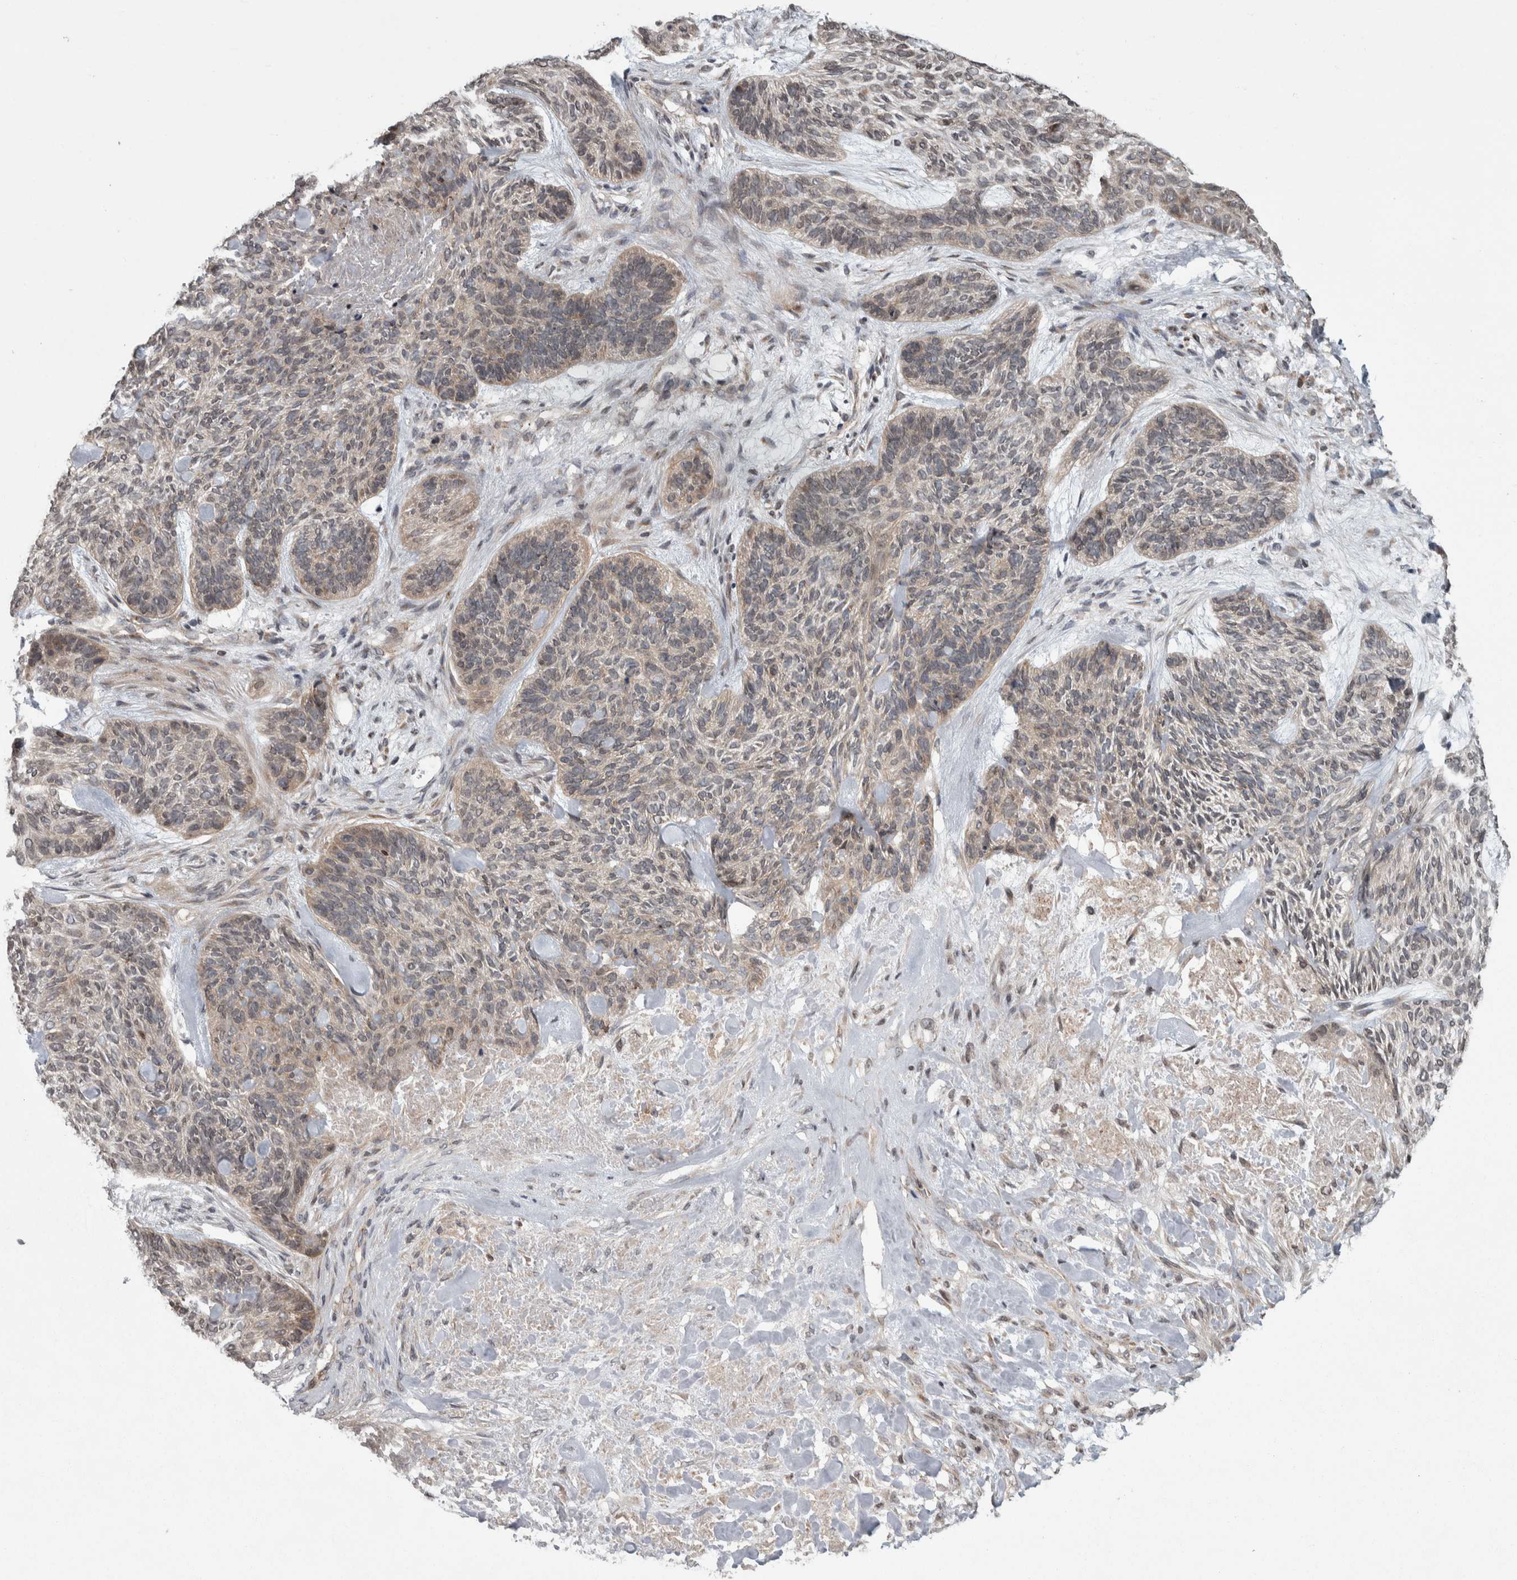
{"staining": {"intensity": "weak", "quantity": "<25%", "location": "cytoplasmic/membranous"}, "tissue": "skin cancer", "cell_type": "Tumor cells", "image_type": "cancer", "snomed": [{"axis": "morphology", "description": "Basal cell carcinoma"}, {"axis": "topography", "description": "Skin"}], "caption": "Immunohistochemical staining of skin basal cell carcinoma displays no significant staining in tumor cells.", "gene": "CWC27", "patient": {"sex": "male", "age": 55}}